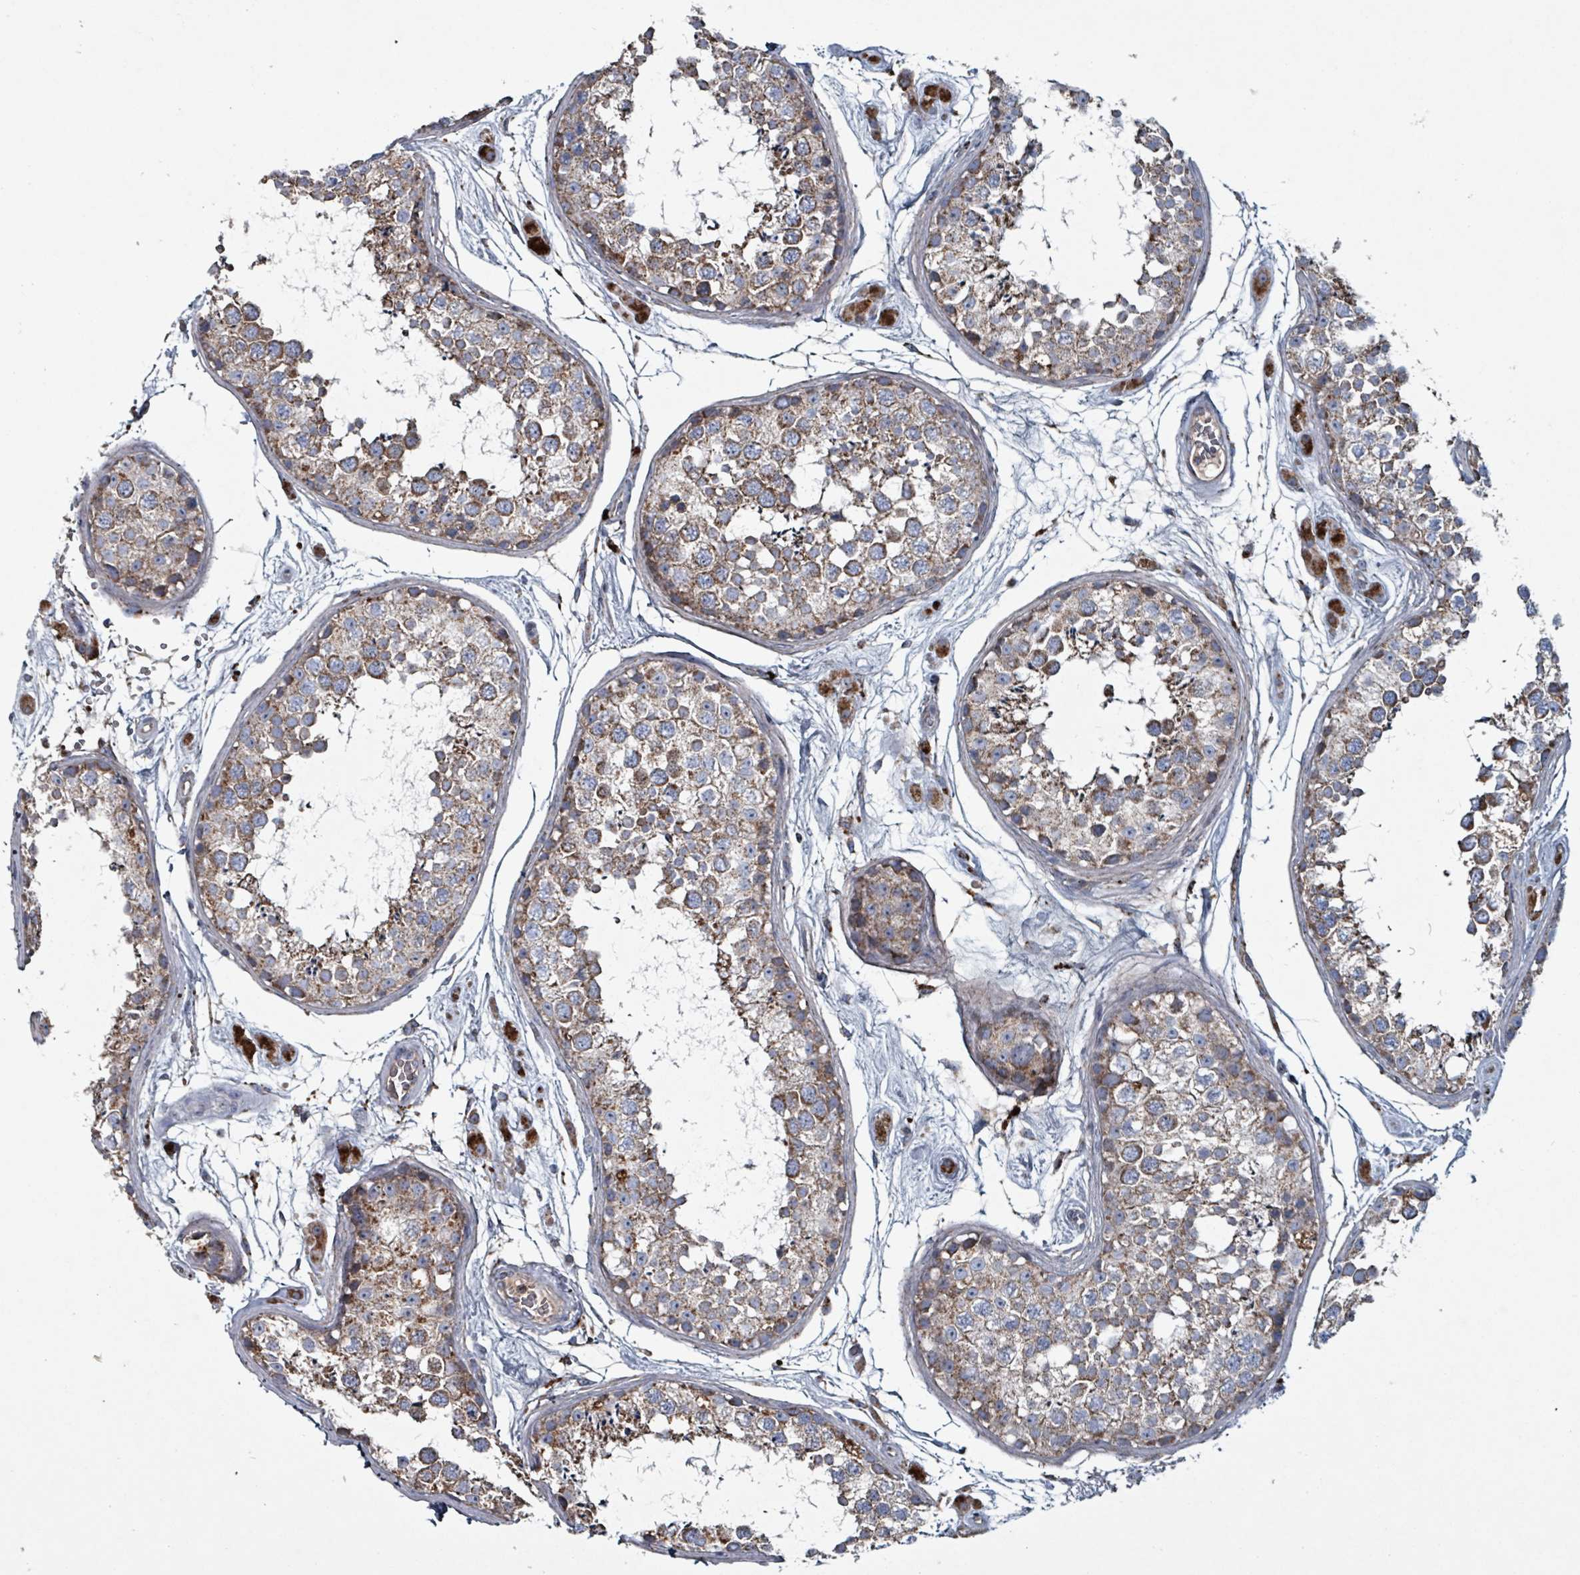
{"staining": {"intensity": "moderate", "quantity": ">75%", "location": "cytoplasmic/membranous"}, "tissue": "testis", "cell_type": "Cells in seminiferous ducts", "image_type": "normal", "snomed": [{"axis": "morphology", "description": "Normal tissue, NOS"}, {"axis": "topography", "description": "Testis"}], "caption": "A micrograph of testis stained for a protein displays moderate cytoplasmic/membranous brown staining in cells in seminiferous ducts. (DAB (3,3'-diaminobenzidine) IHC with brightfield microscopy, high magnification).", "gene": "ABHD18", "patient": {"sex": "male", "age": 25}}